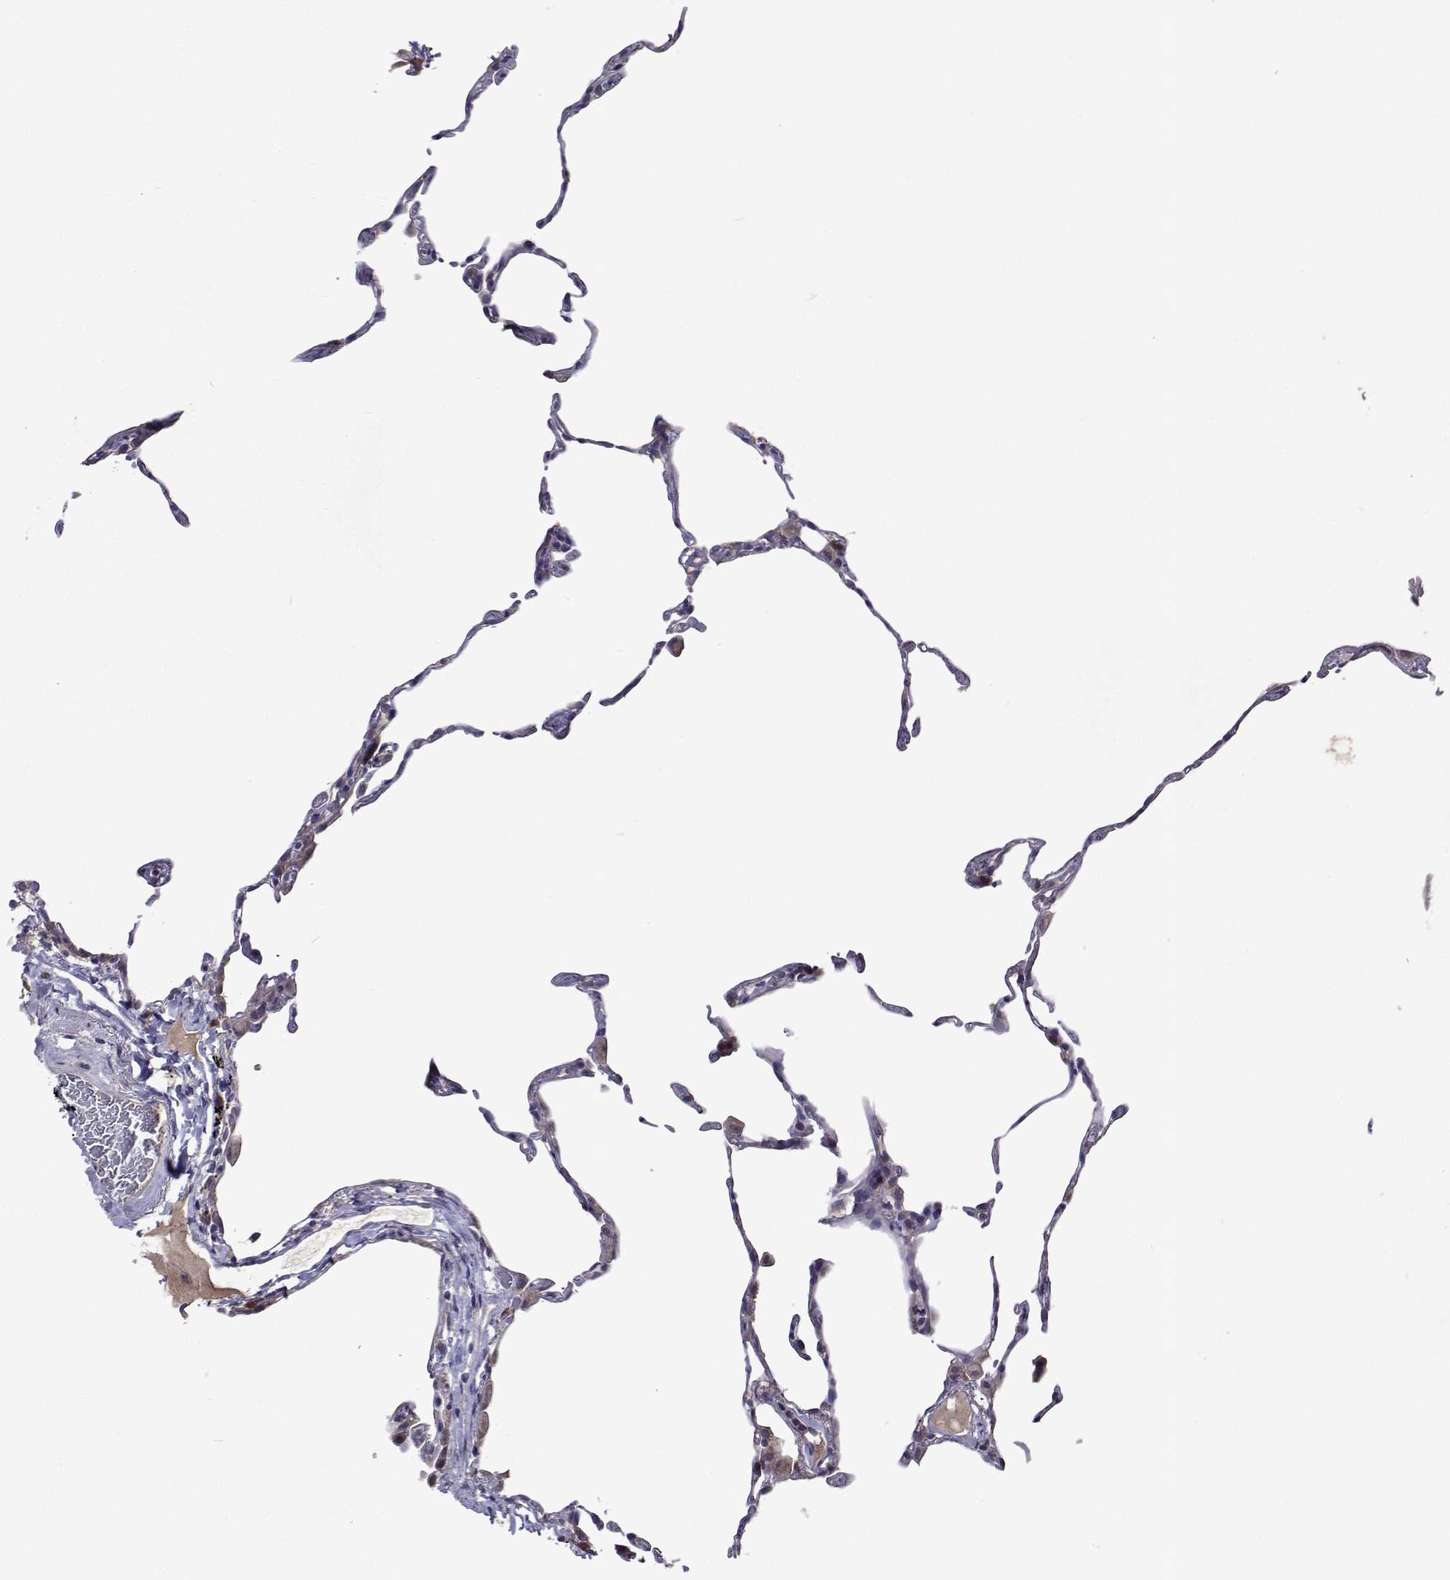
{"staining": {"intensity": "negative", "quantity": "none", "location": "none"}, "tissue": "lung", "cell_type": "Alveolar cells", "image_type": "normal", "snomed": [{"axis": "morphology", "description": "Normal tissue, NOS"}, {"axis": "topography", "description": "Lung"}], "caption": "Alveolar cells show no significant positivity in unremarkable lung. (DAB immunohistochemistry (IHC) with hematoxylin counter stain).", "gene": "TARBP2", "patient": {"sex": "female", "age": 57}}